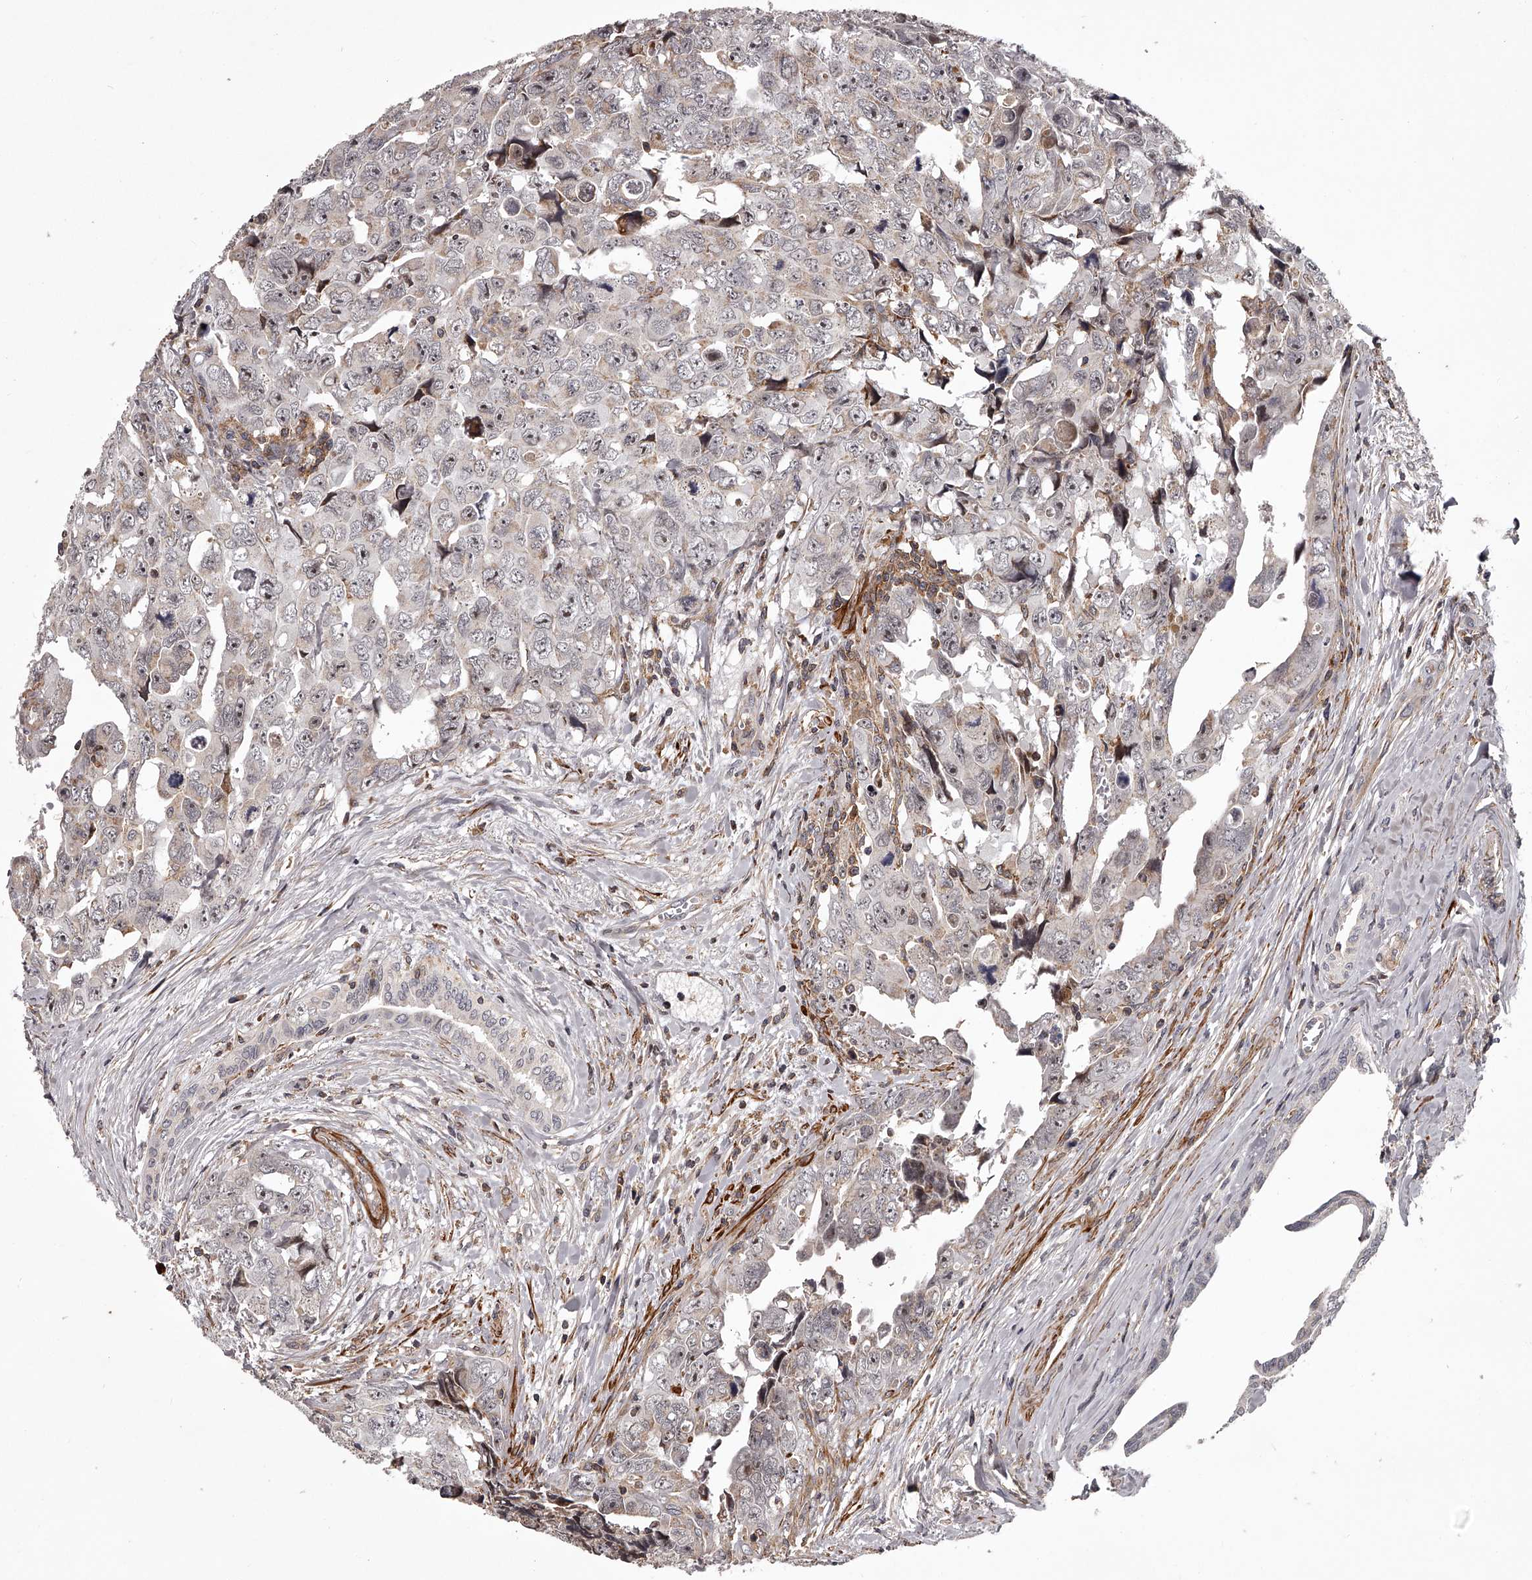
{"staining": {"intensity": "weak", "quantity": "25%-75%", "location": "nuclear"}, "tissue": "testis cancer", "cell_type": "Tumor cells", "image_type": "cancer", "snomed": [{"axis": "morphology", "description": "Carcinoma, Embryonal, NOS"}, {"axis": "topography", "description": "Testis"}], "caption": "A photomicrograph showing weak nuclear expression in approximately 25%-75% of tumor cells in testis embryonal carcinoma, as visualized by brown immunohistochemical staining.", "gene": "RRP36", "patient": {"sex": "male", "age": 28}}